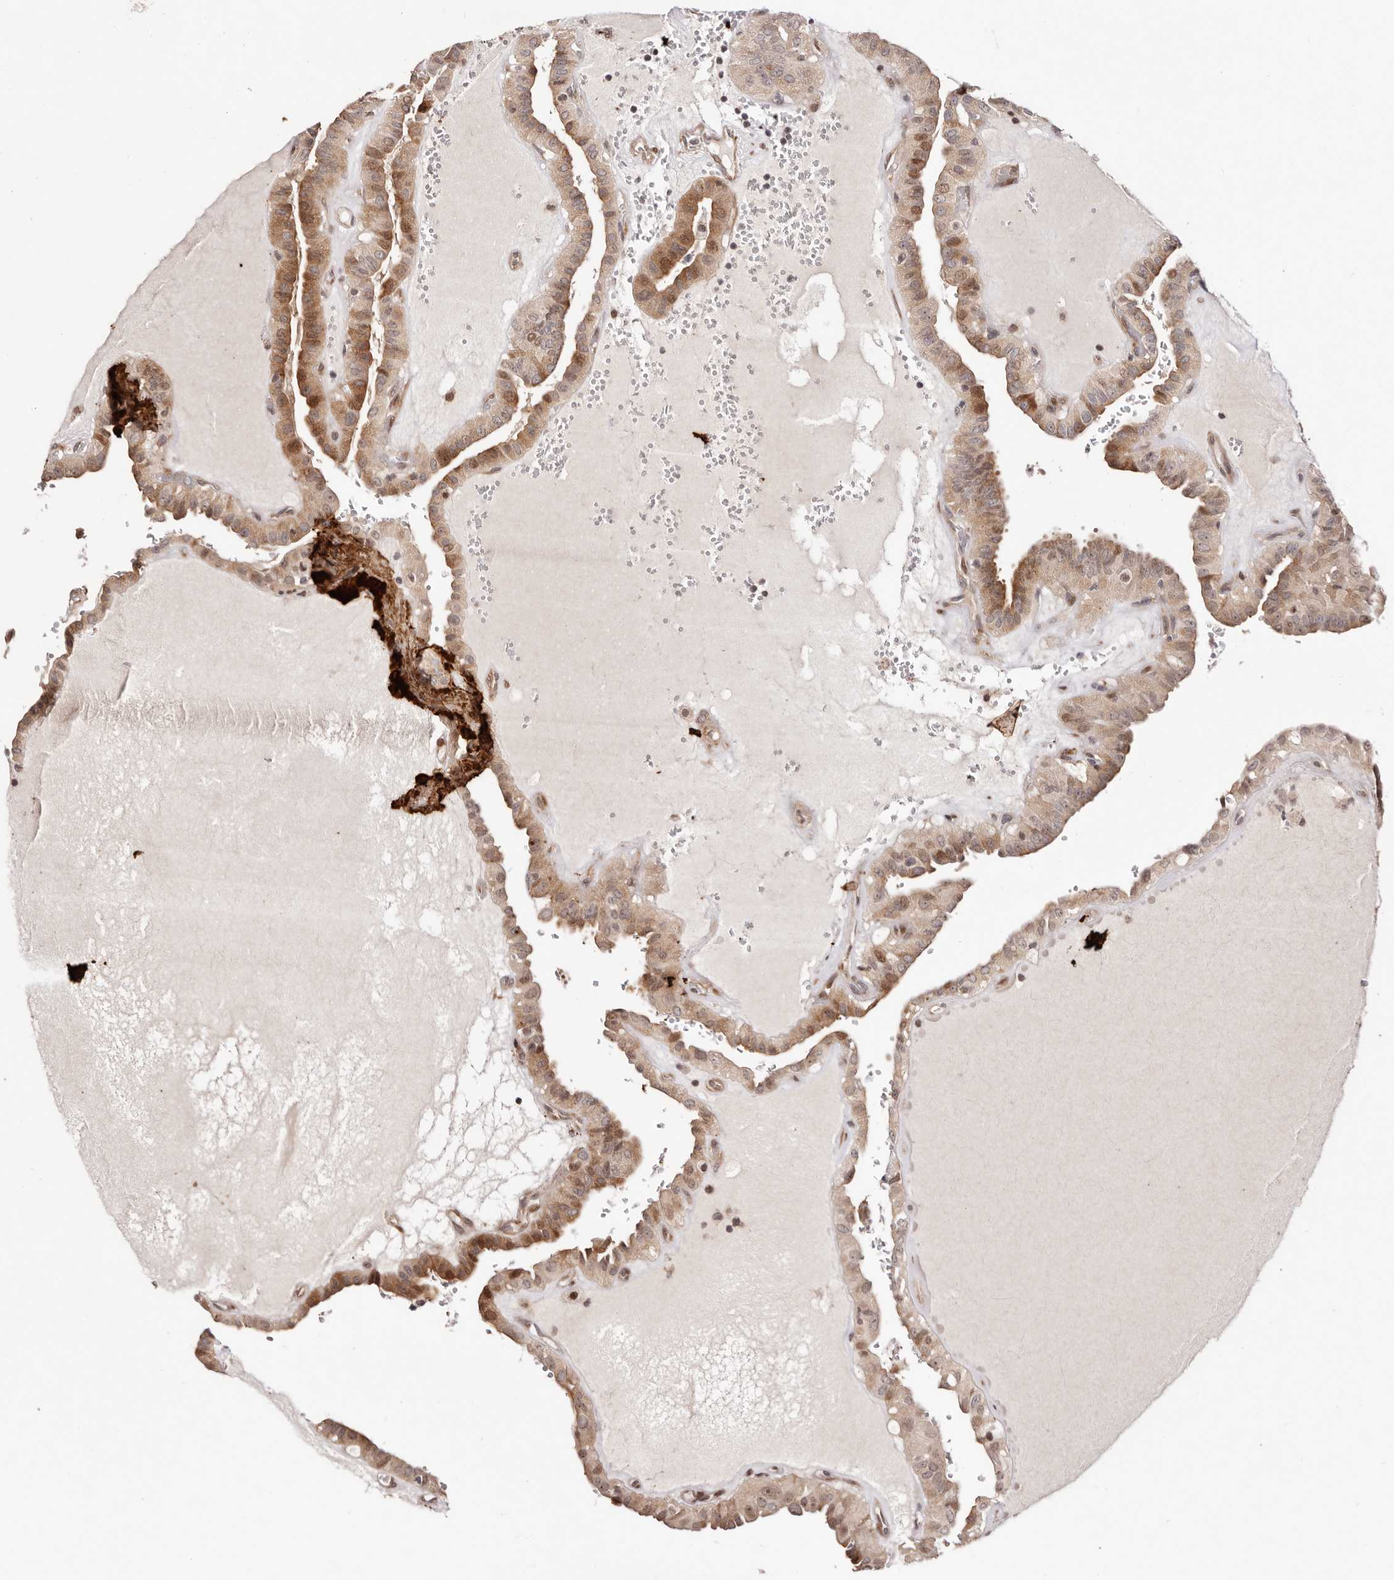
{"staining": {"intensity": "moderate", "quantity": "25%-75%", "location": "cytoplasmic/membranous,nuclear"}, "tissue": "thyroid cancer", "cell_type": "Tumor cells", "image_type": "cancer", "snomed": [{"axis": "morphology", "description": "Papillary adenocarcinoma, NOS"}, {"axis": "topography", "description": "Thyroid gland"}], "caption": "Protein analysis of thyroid papillary adenocarcinoma tissue exhibits moderate cytoplasmic/membranous and nuclear expression in about 25%-75% of tumor cells. The staining was performed using DAB (3,3'-diaminobenzidine) to visualize the protein expression in brown, while the nuclei were stained in blue with hematoxylin (Magnification: 20x).", "gene": "HIVEP3", "patient": {"sex": "male", "age": 77}}